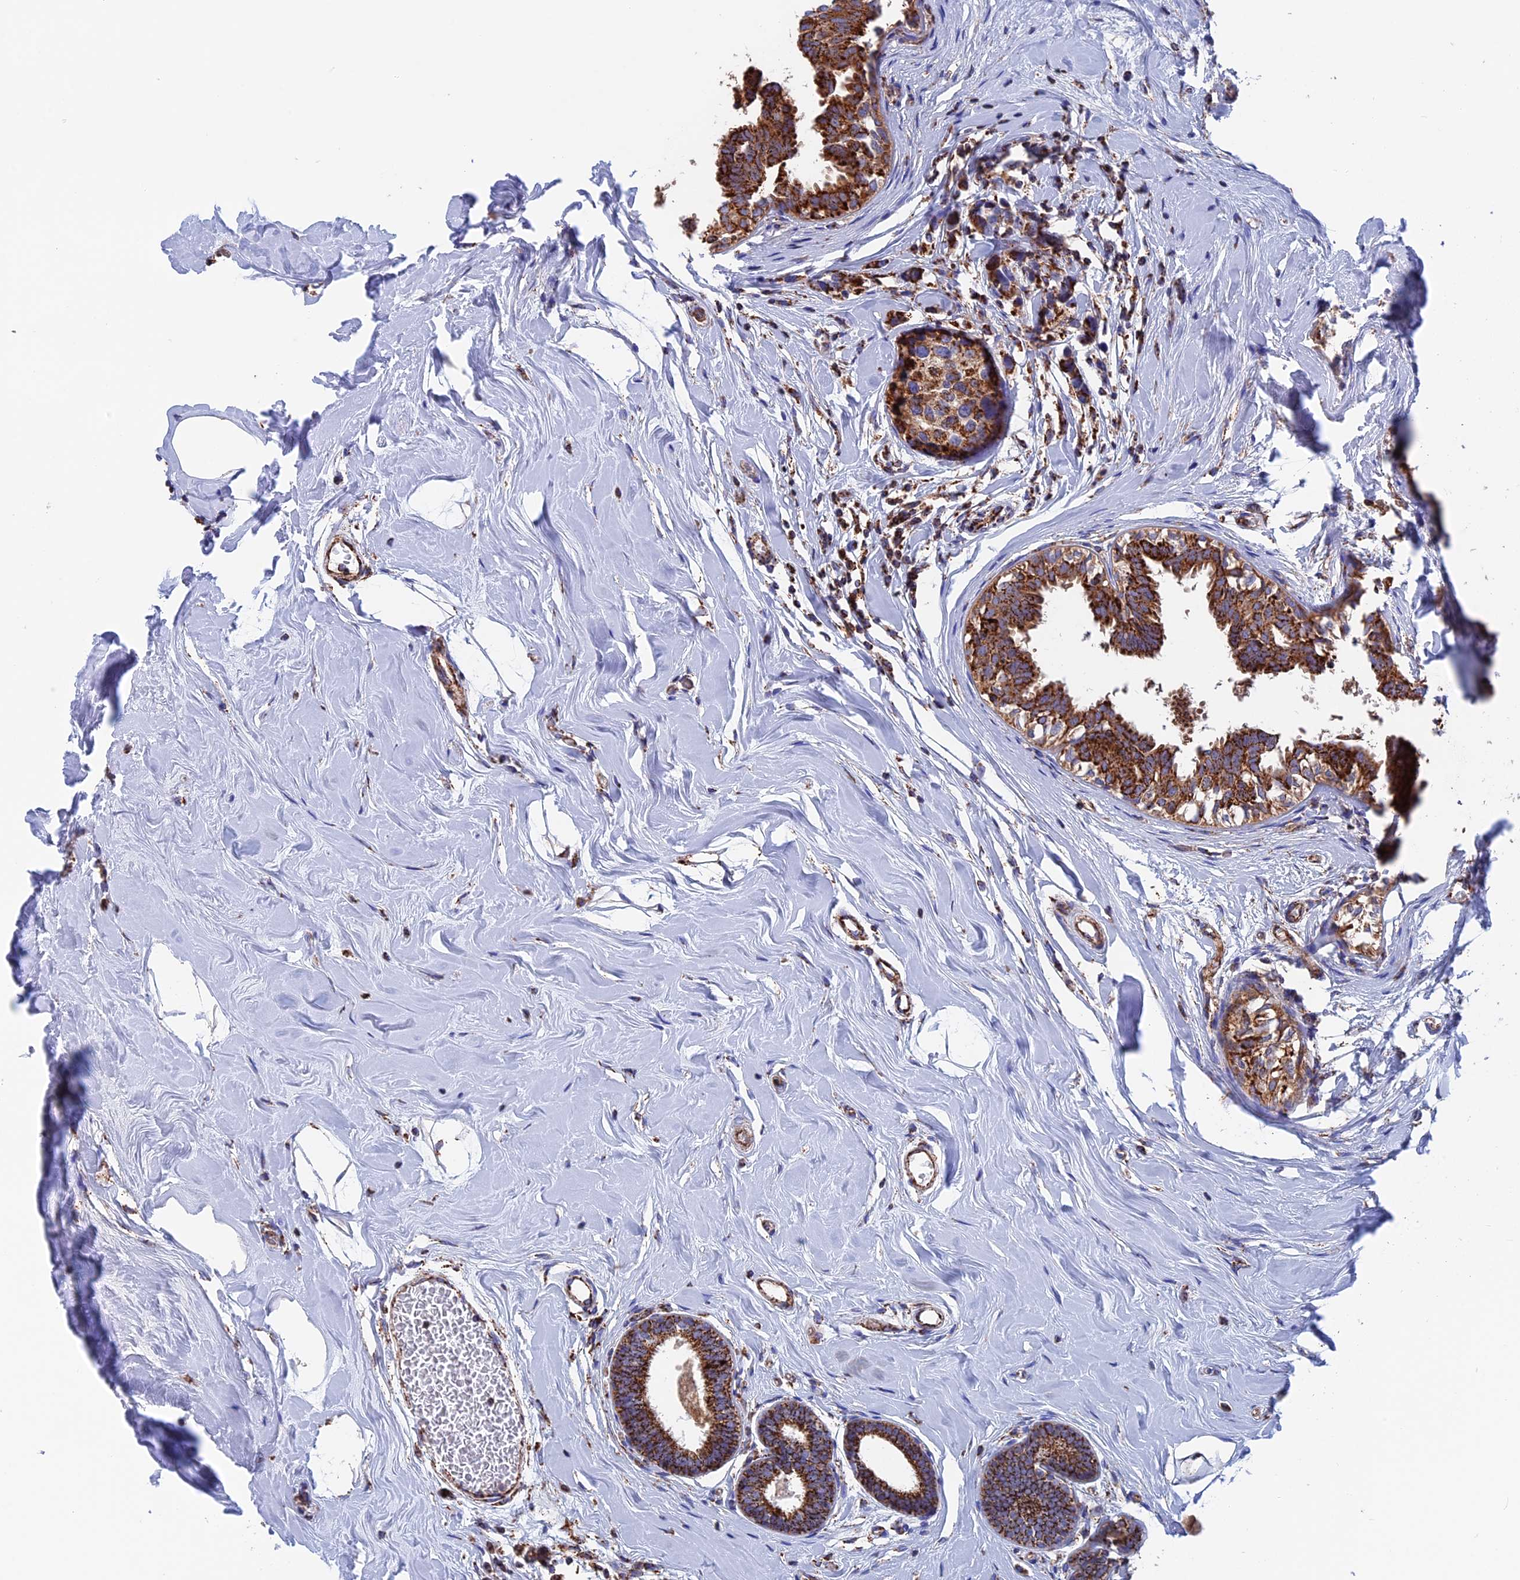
{"staining": {"intensity": "strong", "quantity": ">75%", "location": "cytoplasmic/membranous"}, "tissue": "breast cancer", "cell_type": "Tumor cells", "image_type": "cancer", "snomed": [{"axis": "morphology", "description": "Lobular carcinoma"}, {"axis": "topography", "description": "Breast"}], "caption": "Immunohistochemical staining of human lobular carcinoma (breast) shows high levels of strong cytoplasmic/membranous expression in about >75% of tumor cells. The staining was performed using DAB (3,3'-diaminobenzidine), with brown indicating positive protein expression. Nuclei are stained blue with hematoxylin.", "gene": "WDR83", "patient": {"sex": "female", "age": 59}}